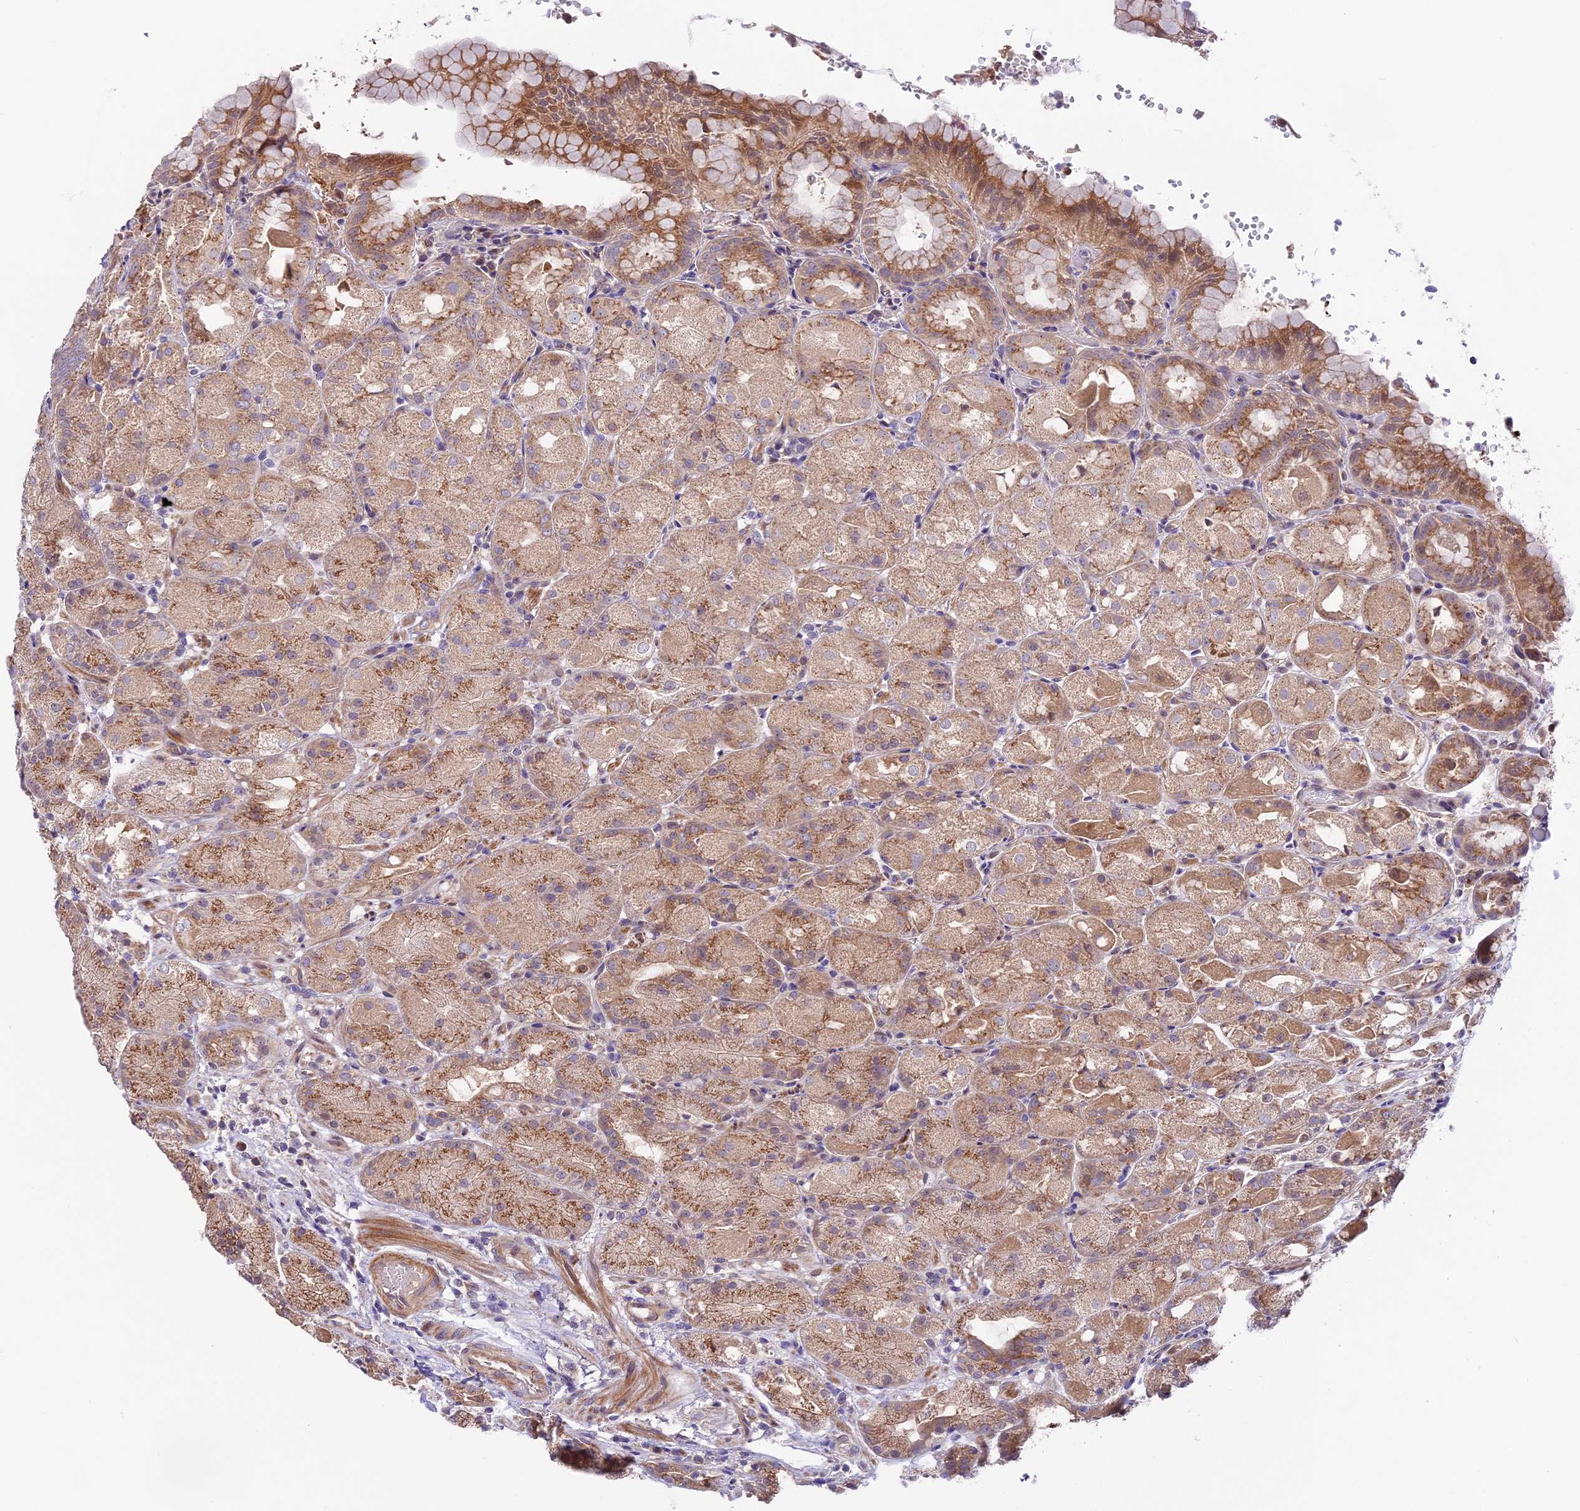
{"staining": {"intensity": "moderate", "quantity": ">75%", "location": "cytoplasmic/membranous"}, "tissue": "stomach", "cell_type": "Glandular cells", "image_type": "normal", "snomed": [{"axis": "morphology", "description": "Normal tissue, NOS"}, {"axis": "topography", "description": "Stomach, upper"}, {"axis": "topography", "description": "Stomach, lower"}], "caption": "Moderate cytoplasmic/membranous staining is identified in about >75% of glandular cells in unremarkable stomach.", "gene": "COG8", "patient": {"sex": "male", "age": 62}}